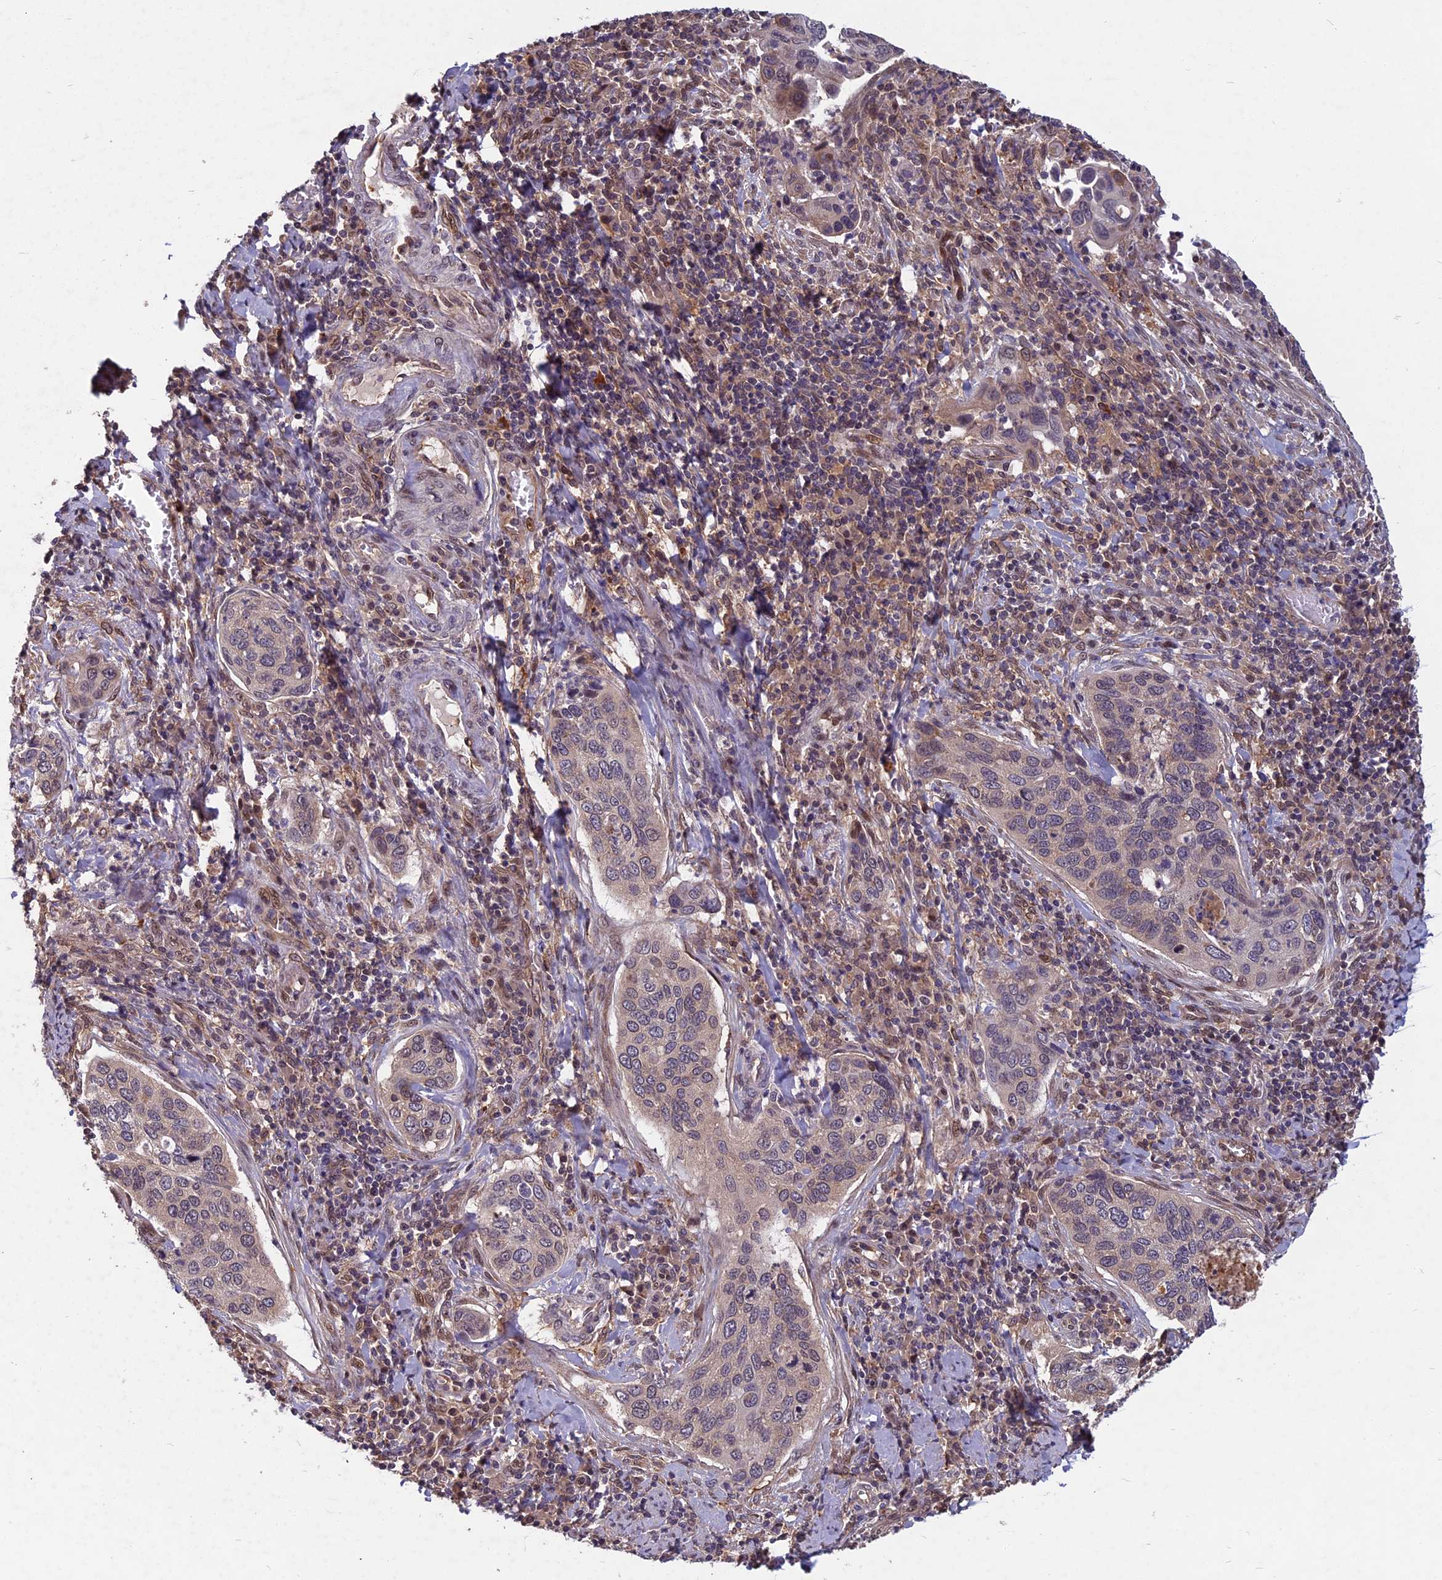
{"staining": {"intensity": "weak", "quantity": "<25%", "location": "nuclear"}, "tissue": "cervical cancer", "cell_type": "Tumor cells", "image_type": "cancer", "snomed": [{"axis": "morphology", "description": "Squamous cell carcinoma, NOS"}, {"axis": "topography", "description": "Cervix"}], "caption": "High magnification brightfield microscopy of cervical cancer (squamous cell carcinoma) stained with DAB (3,3'-diaminobenzidine) (brown) and counterstained with hematoxylin (blue): tumor cells show no significant expression.", "gene": "SPG11", "patient": {"sex": "female", "age": 53}}